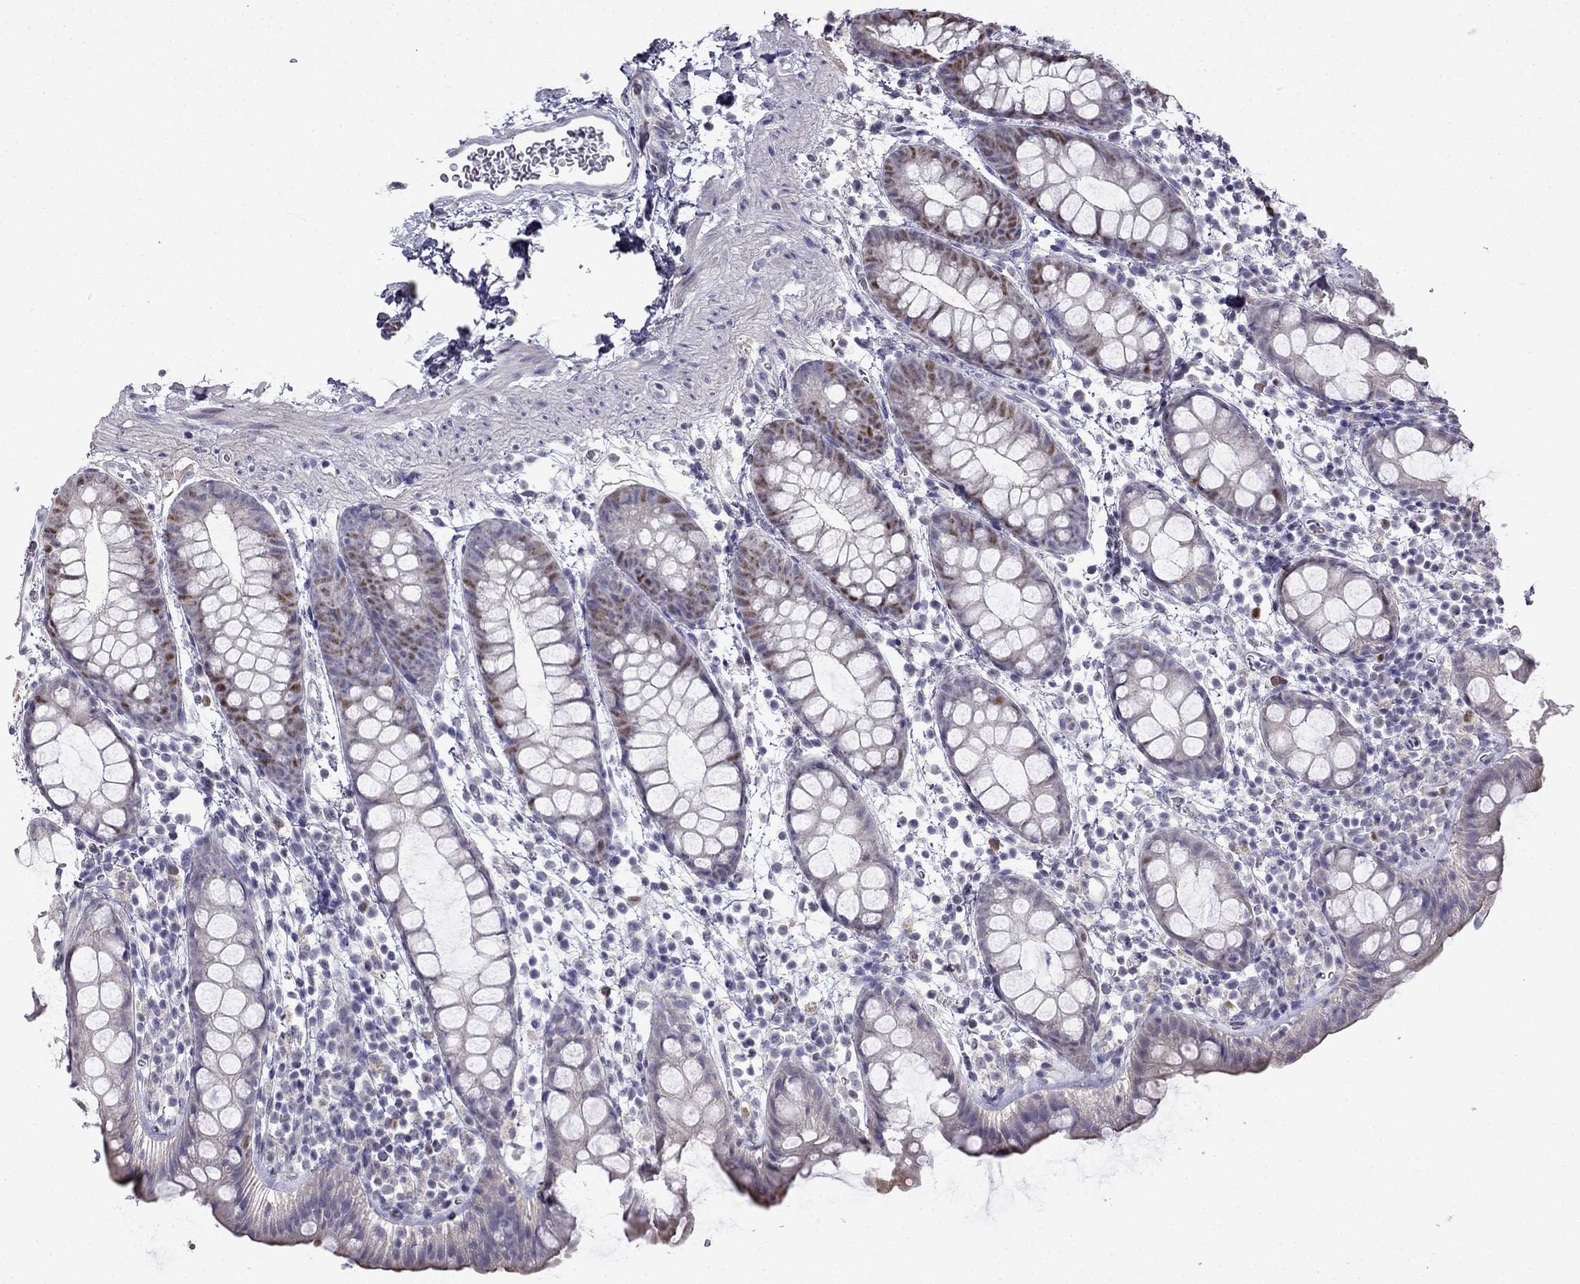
{"staining": {"intensity": "strong", "quantity": "<25%", "location": "cytoplasmic/membranous,nuclear"}, "tissue": "rectum", "cell_type": "Glandular cells", "image_type": "normal", "snomed": [{"axis": "morphology", "description": "Normal tissue, NOS"}, {"axis": "topography", "description": "Rectum"}], "caption": "Immunohistochemistry photomicrograph of unremarkable human rectum stained for a protein (brown), which reveals medium levels of strong cytoplasmic/membranous,nuclear staining in about <25% of glandular cells.", "gene": "UHRF1", "patient": {"sex": "male", "age": 57}}